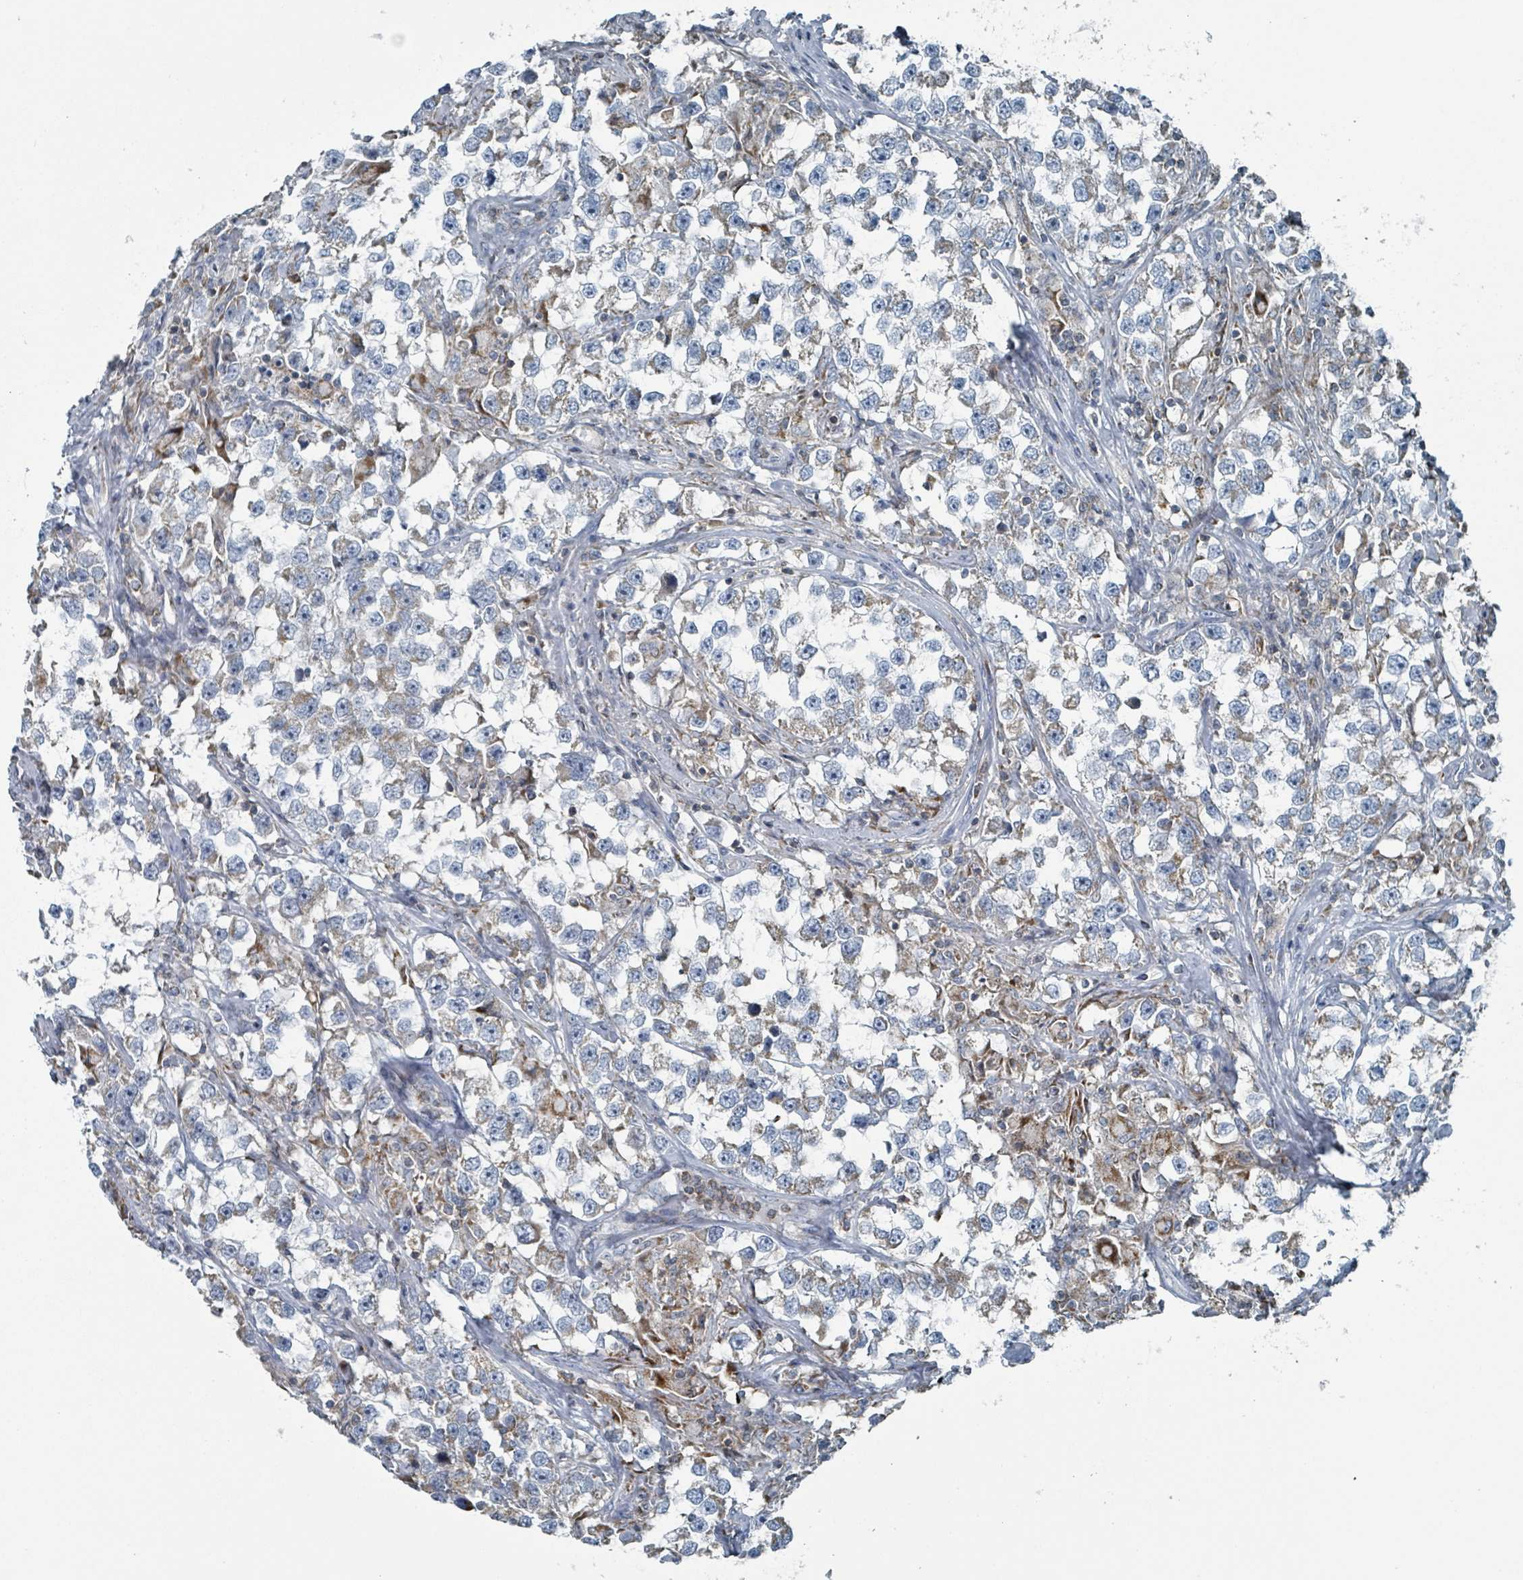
{"staining": {"intensity": "moderate", "quantity": "<25%", "location": "cytoplasmic/membranous"}, "tissue": "testis cancer", "cell_type": "Tumor cells", "image_type": "cancer", "snomed": [{"axis": "morphology", "description": "Seminoma, NOS"}, {"axis": "topography", "description": "Testis"}], "caption": "DAB (3,3'-diaminobenzidine) immunohistochemical staining of human seminoma (testis) demonstrates moderate cytoplasmic/membranous protein expression in approximately <25% of tumor cells. Using DAB (brown) and hematoxylin (blue) stains, captured at high magnification using brightfield microscopy.", "gene": "ABHD18", "patient": {"sex": "male", "age": 46}}